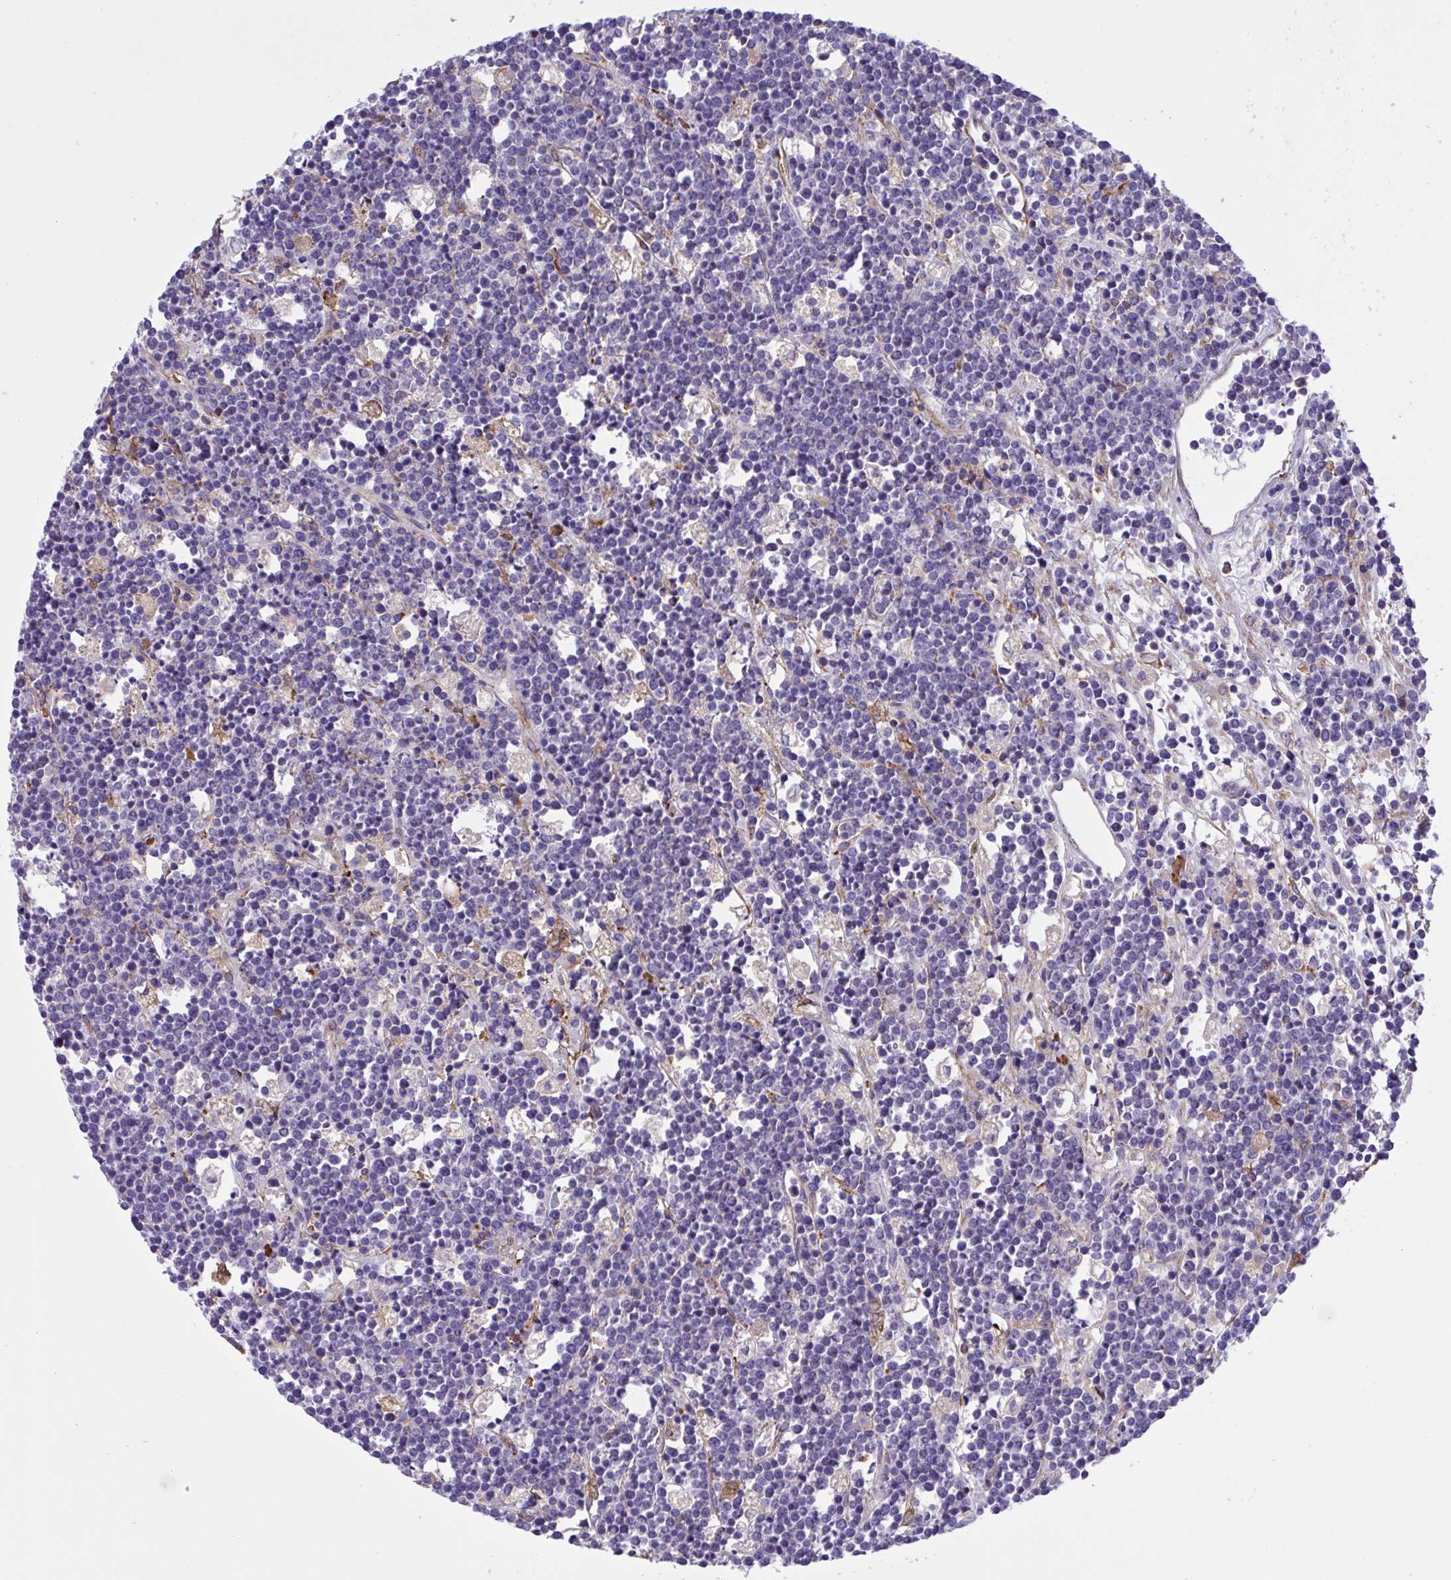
{"staining": {"intensity": "negative", "quantity": "none", "location": "none"}, "tissue": "lymphoma", "cell_type": "Tumor cells", "image_type": "cancer", "snomed": [{"axis": "morphology", "description": "Malignant lymphoma, non-Hodgkin's type, High grade"}, {"axis": "topography", "description": "Ovary"}], "caption": "Tumor cells are negative for protein expression in human lymphoma. (DAB immunohistochemistry (IHC) with hematoxylin counter stain).", "gene": "OR51M1", "patient": {"sex": "female", "age": 56}}